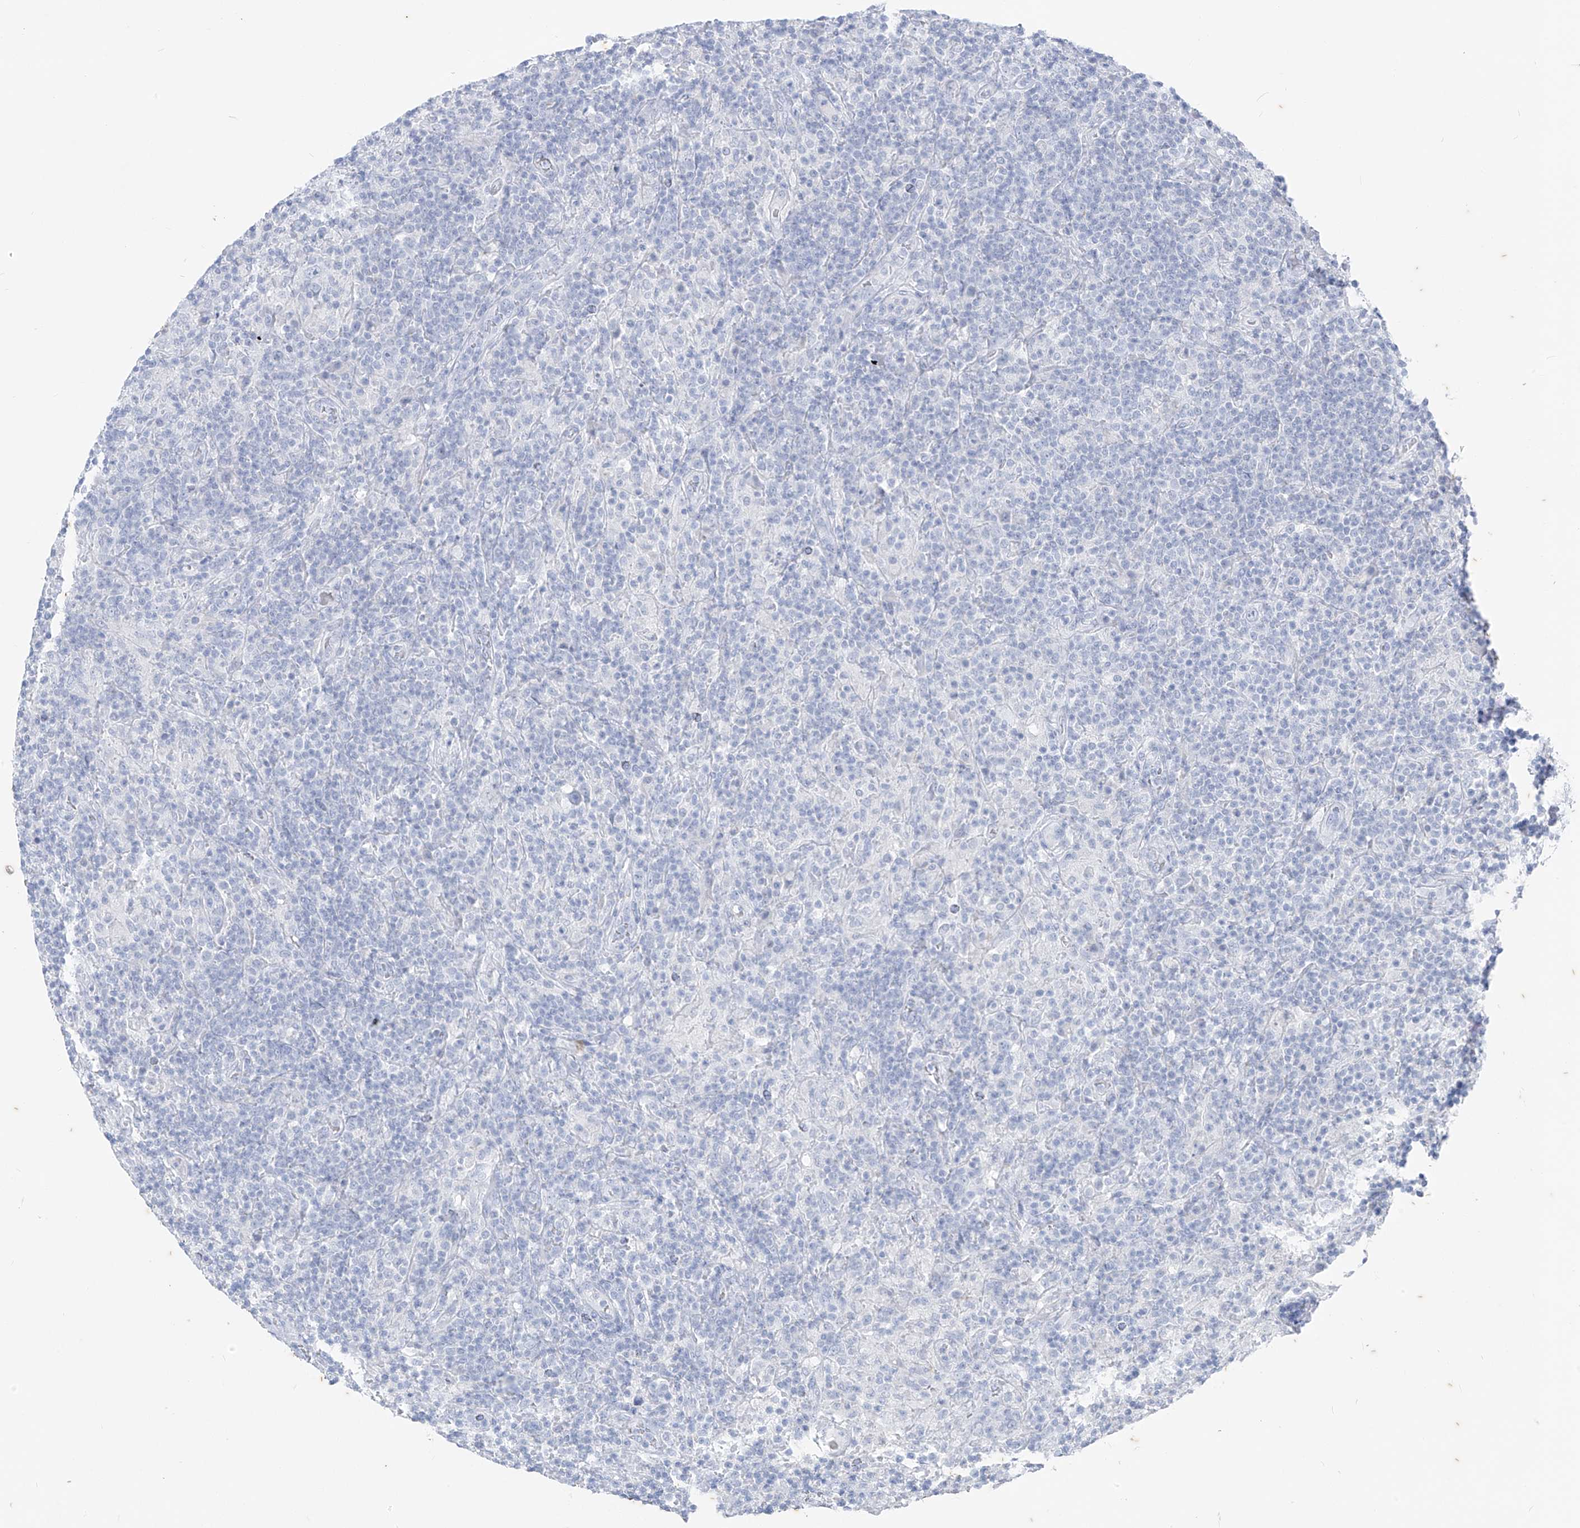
{"staining": {"intensity": "negative", "quantity": "none", "location": "none"}, "tissue": "lymphoma", "cell_type": "Tumor cells", "image_type": "cancer", "snomed": [{"axis": "morphology", "description": "Hodgkin's disease, NOS"}, {"axis": "topography", "description": "Lymph node"}], "caption": "This is an IHC micrograph of human lymphoma. There is no staining in tumor cells.", "gene": "CX3CR1", "patient": {"sex": "male", "age": 70}}